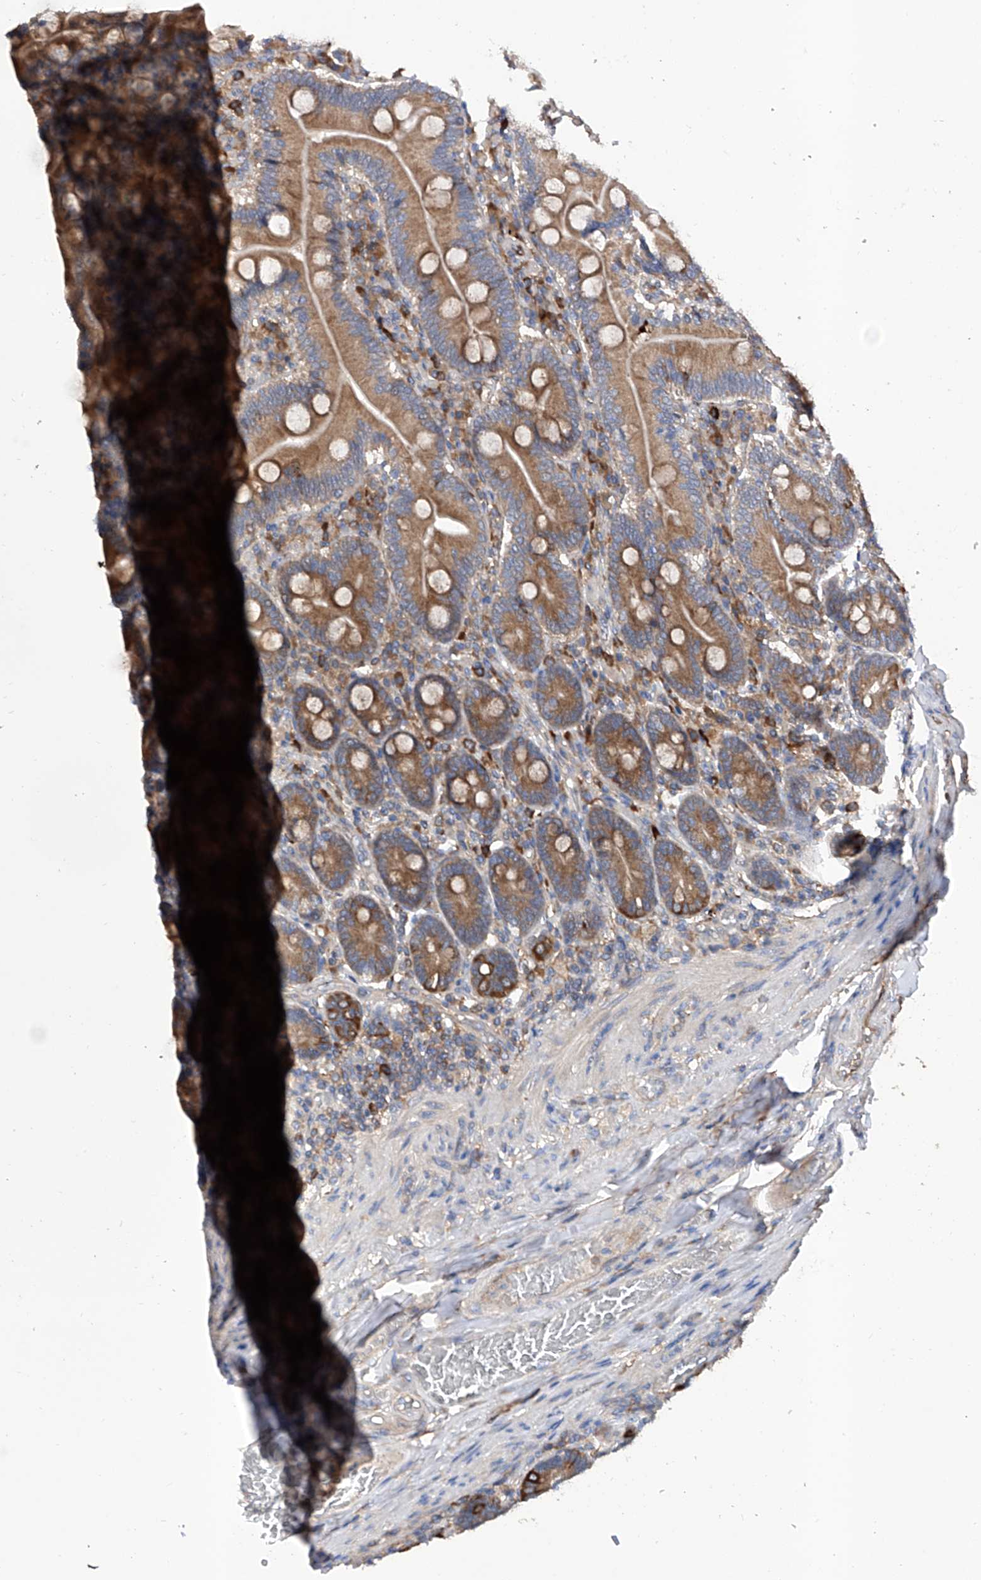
{"staining": {"intensity": "moderate", "quantity": ">75%", "location": "cytoplasmic/membranous"}, "tissue": "duodenum", "cell_type": "Glandular cells", "image_type": "normal", "snomed": [{"axis": "morphology", "description": "Normal tissue, NOS"}, {"axis": "topography", "description": "Duodenum"}], "caption": "High-power microscopy captured an immunohistochemistry (IHC) micrograph of unremarkable duodenum, revealing moderate cytoplasmic/membranous staining in approximately >75% of glandular cells. (brown staining indicates protein expression, while blue staining denotes nuclei).", "gene": "INPP5B", "patient": {"sex": "female", "age": 62}}